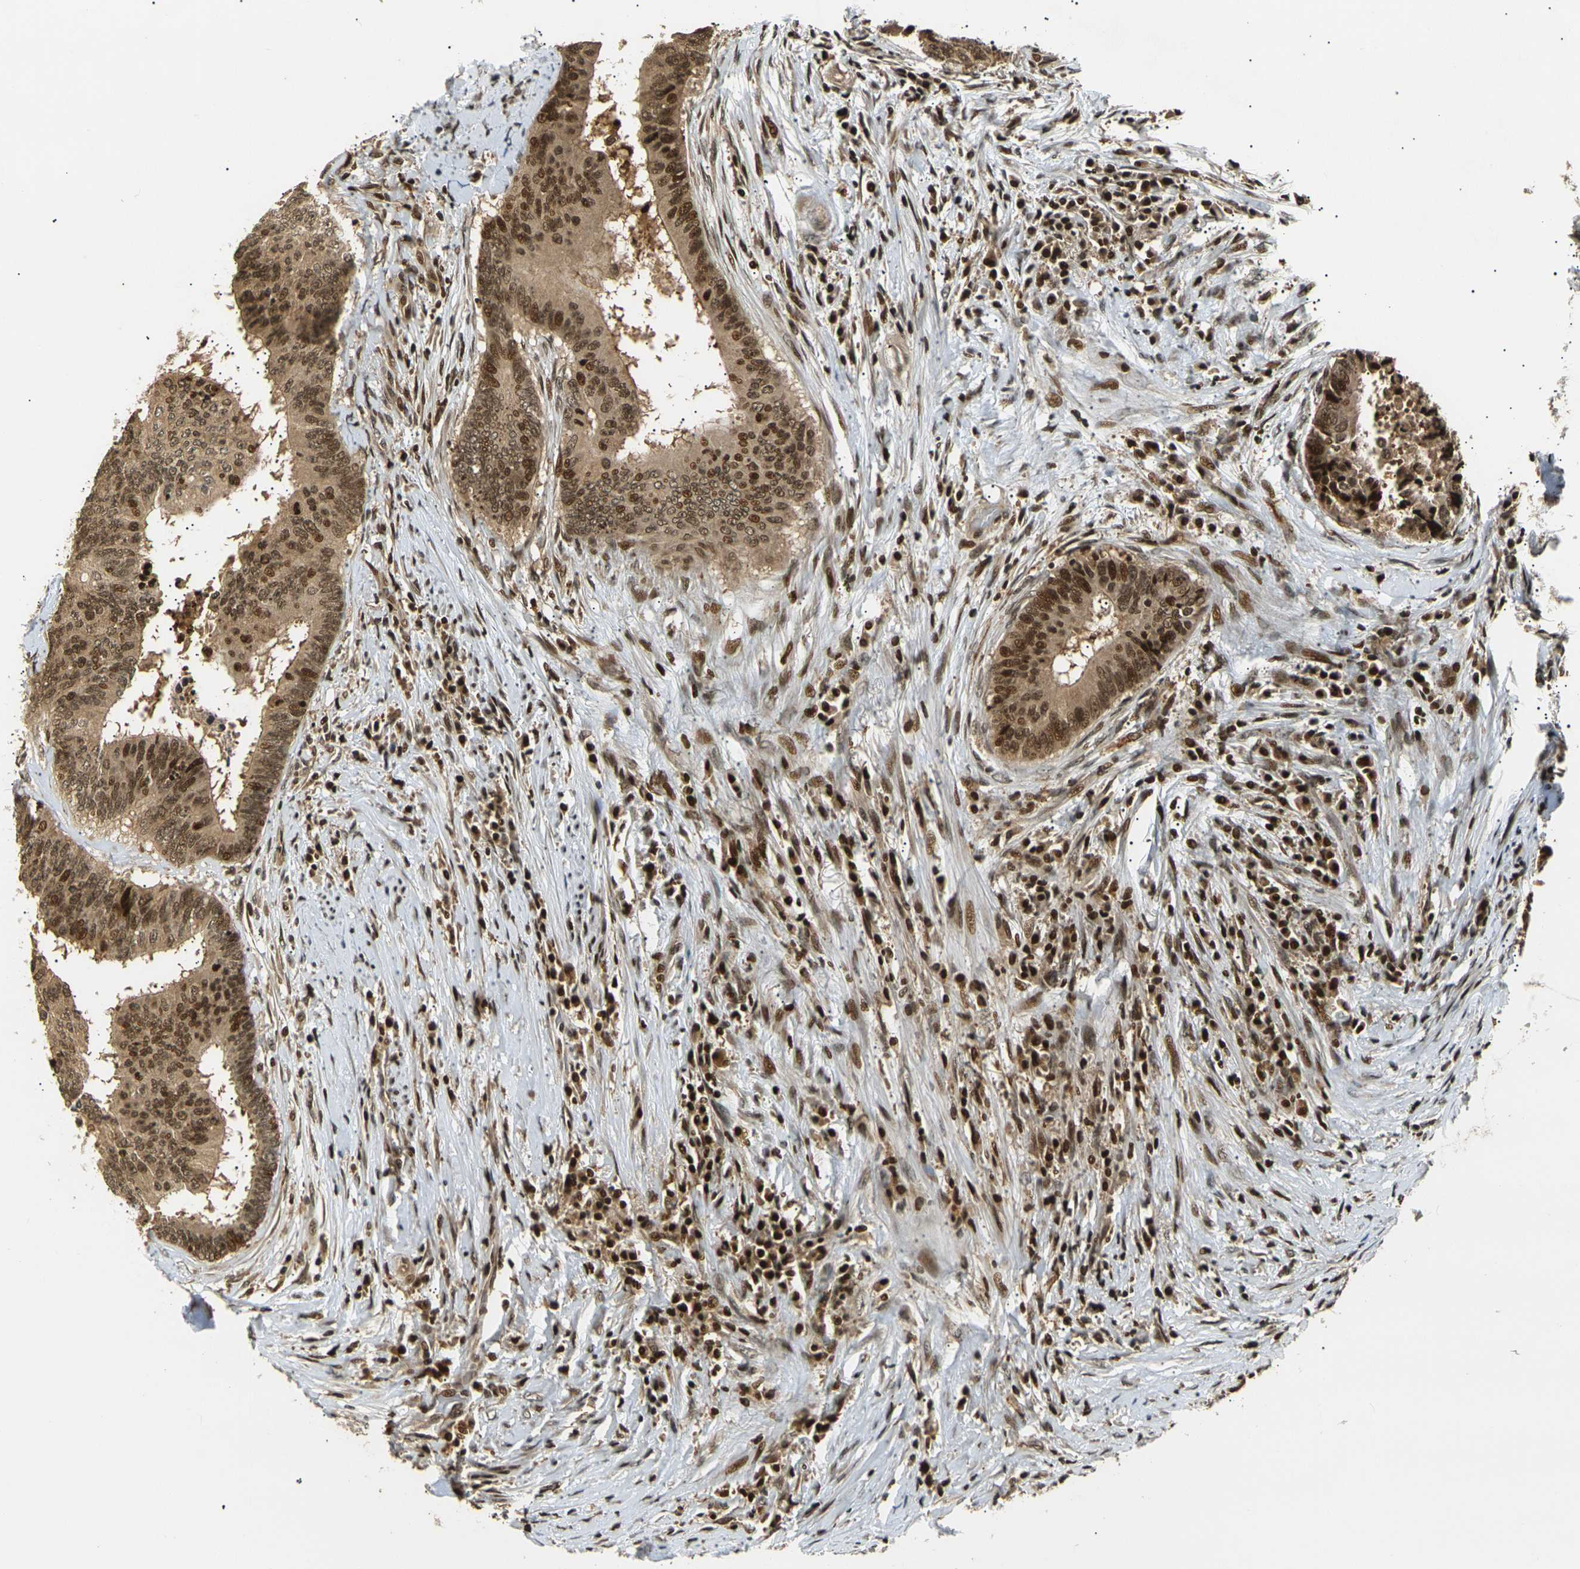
{"staining": {"intensity": "strong", "quantity": ">75%", "location": "cytoplasmic/membranous,nuclear"}, "tissue": "colorectal cancer", "cell_type": "Tumor cells", "image_type": "cancer", "snomed": [{"axis": "morphology", "description": "Adenocarcinoma, NOS"}, {"axis": "topography", "description": "Rectum"}], "caption": "Human adenocarcinoma (colorectal) stained with a protein marker demonstrates strong staining in tumor cells.", "gene": "ACTL6A", "patient": {"sex": "male", "age": 72}}